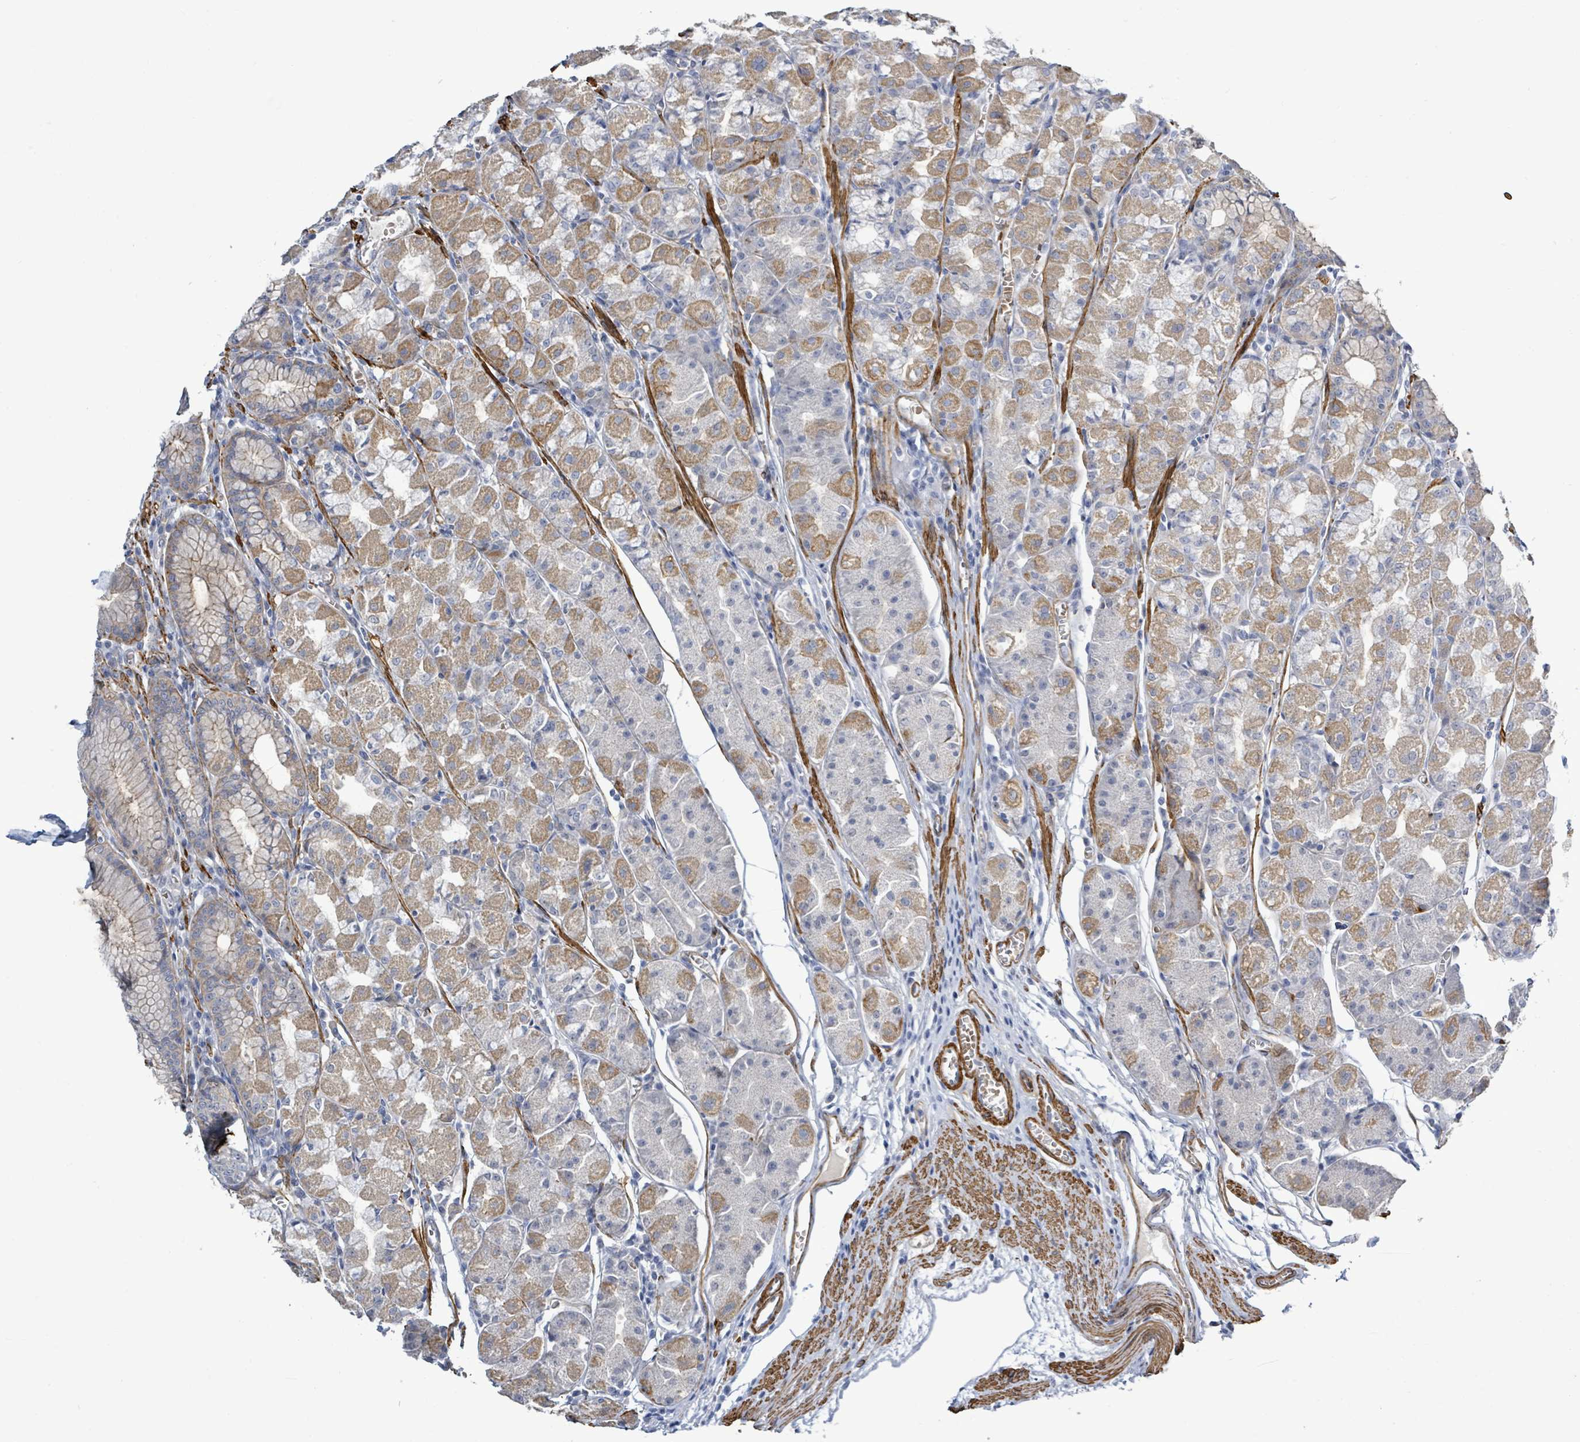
{"staining": {"intensity": "moderate", "quantity": "<25%", "location": "cytoplasmic/membranous"}, "tissue": "stomach", "cell_type": "Glandular cells", "image_type": "normal", "snomed": [{"axis": "morphology", "description": "Normal tissue, NOS"}, {"axis": "topography", "description": "Stomach"}], "caption": "IHC photomicrograph of benign stomach stained for a protein (brown), which reveals low levels of moderate cytoplasmic/membranous staining in about <25% of glandular cells.", "gene": "DMRTC1B", "patient": {"sex": "male", "age": 55}}